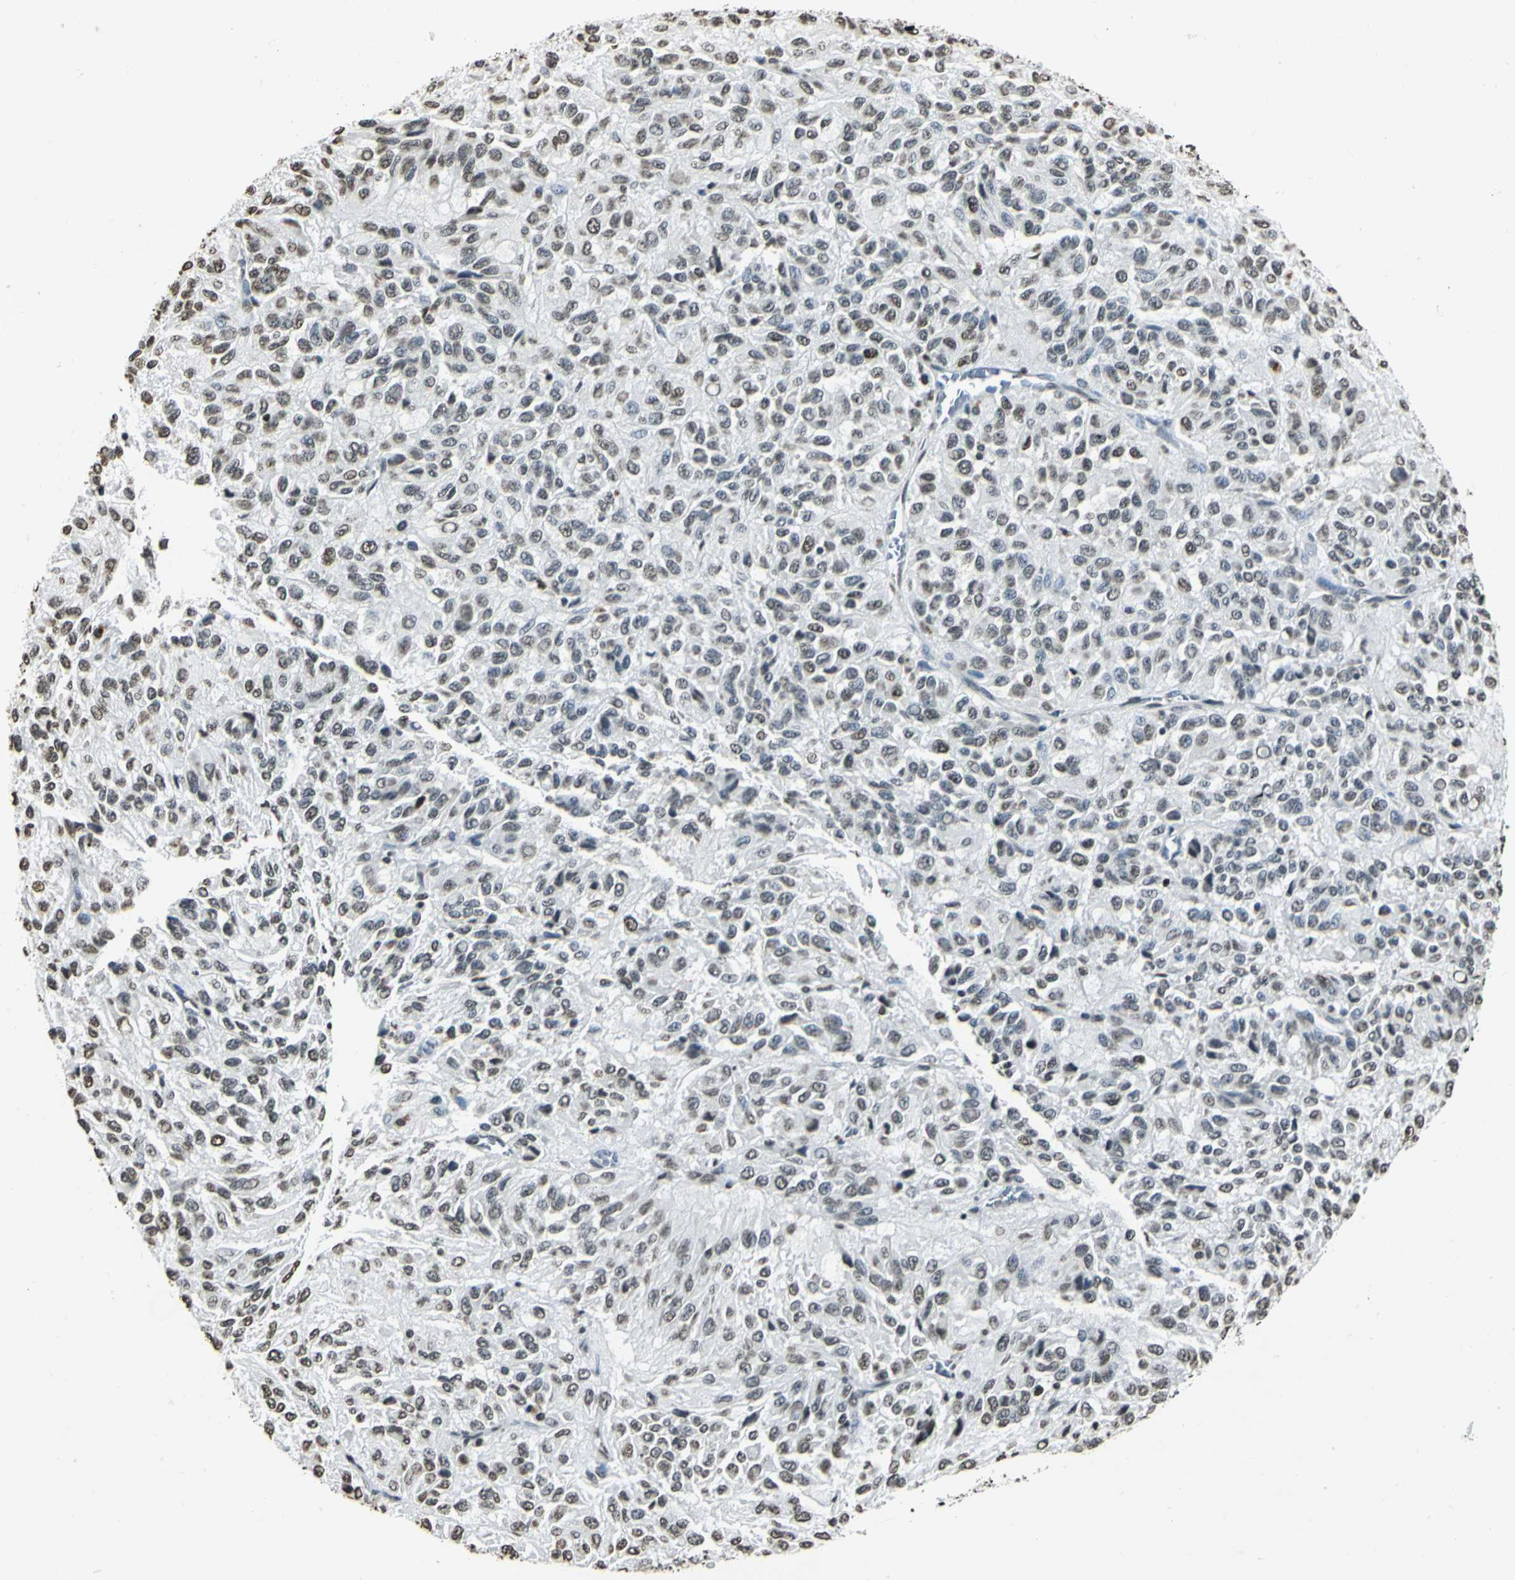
{"staining": {"intensity": "weak", "quantity": ">75%", "location": "nuclear"}, "tissue": "melanoma", "cell_type": "Tumor cells", "image_type": "cancer", "snomed": [{"axis": "morphology", "description": "Malignant melanoma, Metastatic site"}, {"axis": "topography", "description": "Lung"}], "caption": "Protein staining reveals weak nuclear staining in about >75% of tumor cells in malignant melanoma (metastatic site). (DAB = brown stain, brightfield microscopy at high magnification).", "gene": "MCM4", "patient": {"sex": "male", "age": 64}}